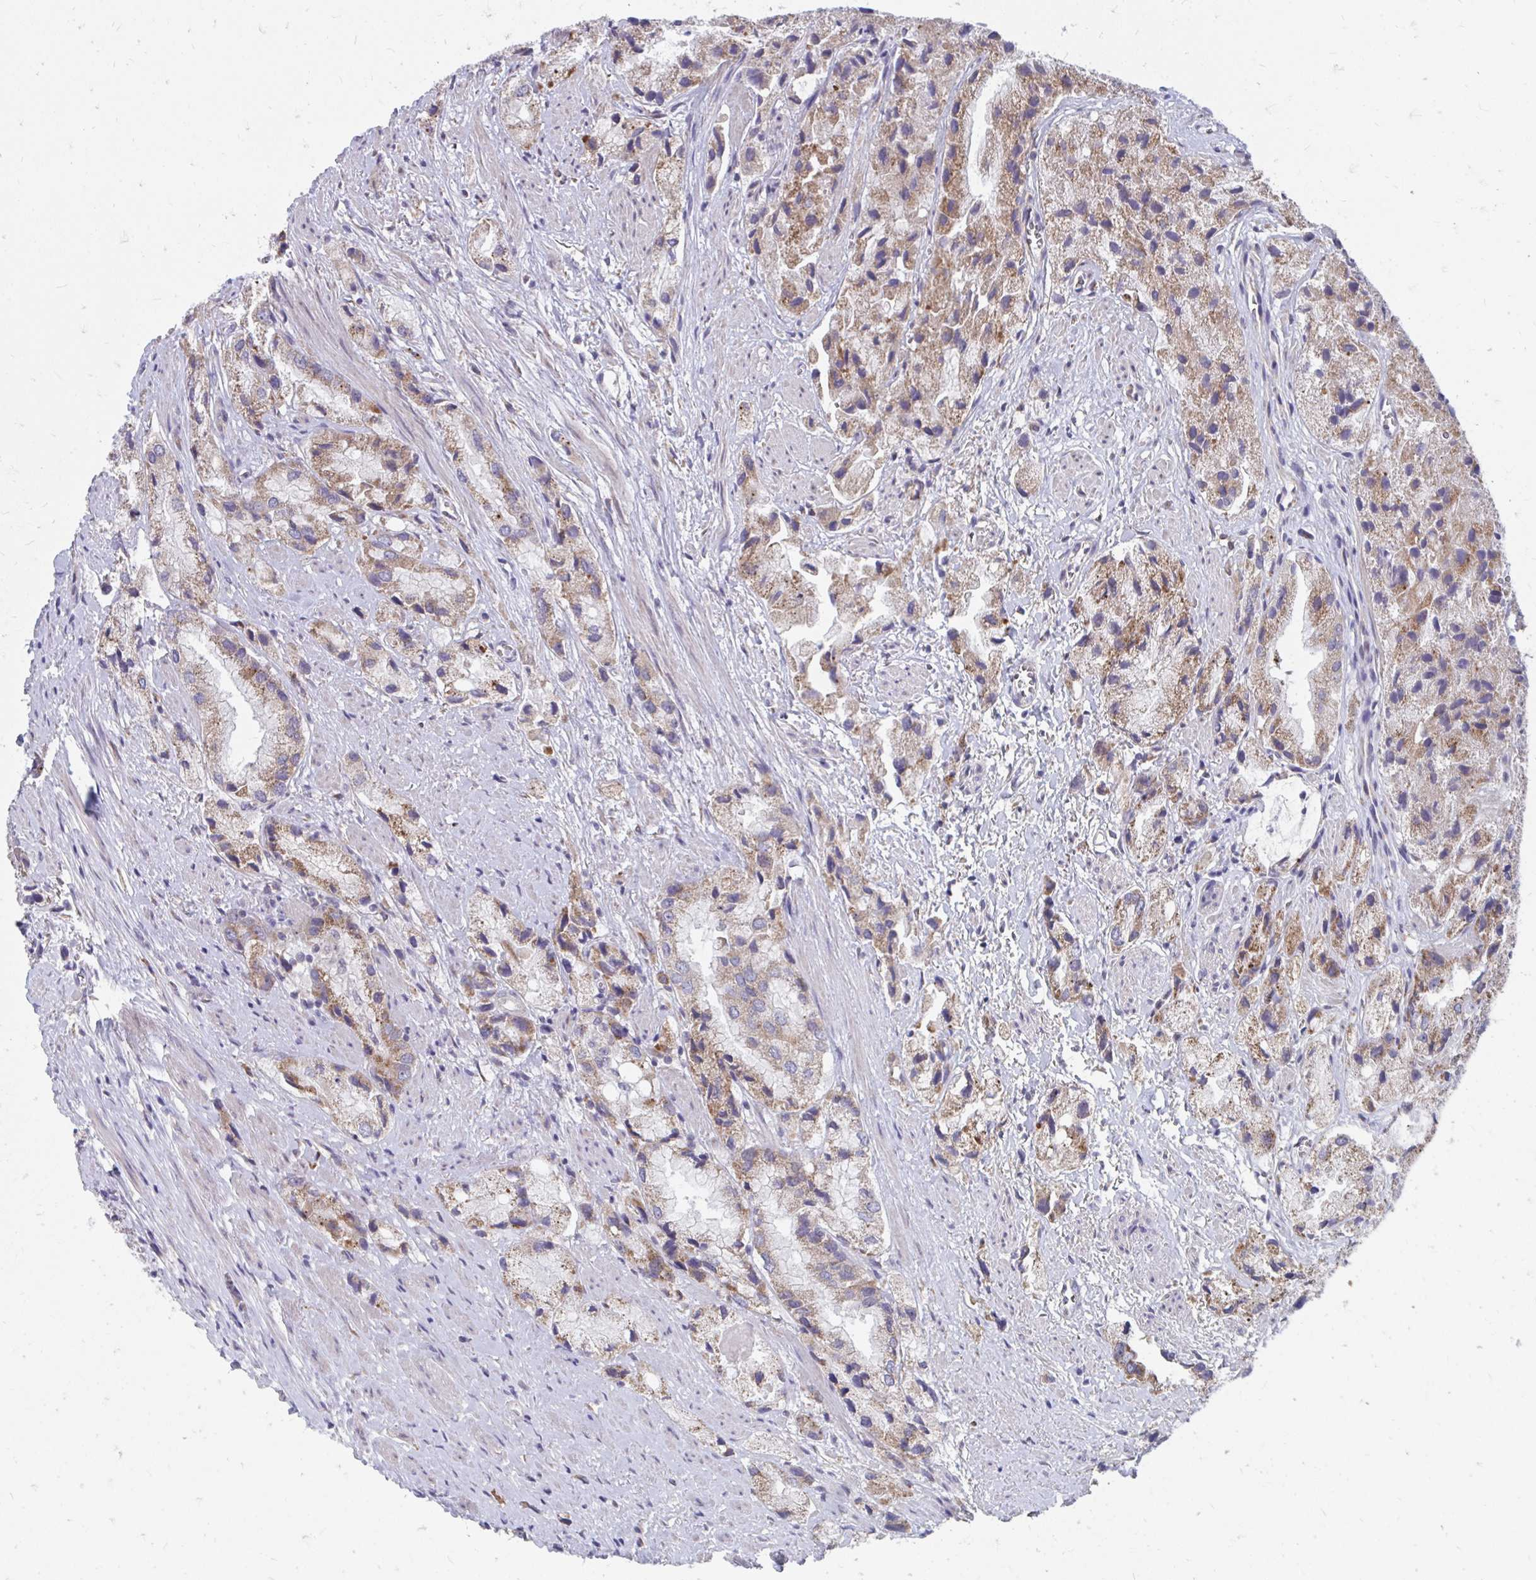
{"staining": {"intensity": "moderate", "quantity": "25%-75%", "location": "cytoplasmic/membranous"}, "tissue": "prostate cancer", "cell_type": "Tumor cells", "image_type": "cancer", "snomed": [{"axis": "morphology", "description": "Adenocarcinoma, Low grade"}, {"axis": "topography", "description": "Prostate"}], "caption": "IHC photomicrograph of human prostate low-grade adenocarcinoma stained for a protein (brown), which shows medium levels of moderate cytoplasmic/membranous expression in about 25%-75% of tumor cells.", "gene": "PABIR3", "patient": {"sex": "male", "age": 69}}